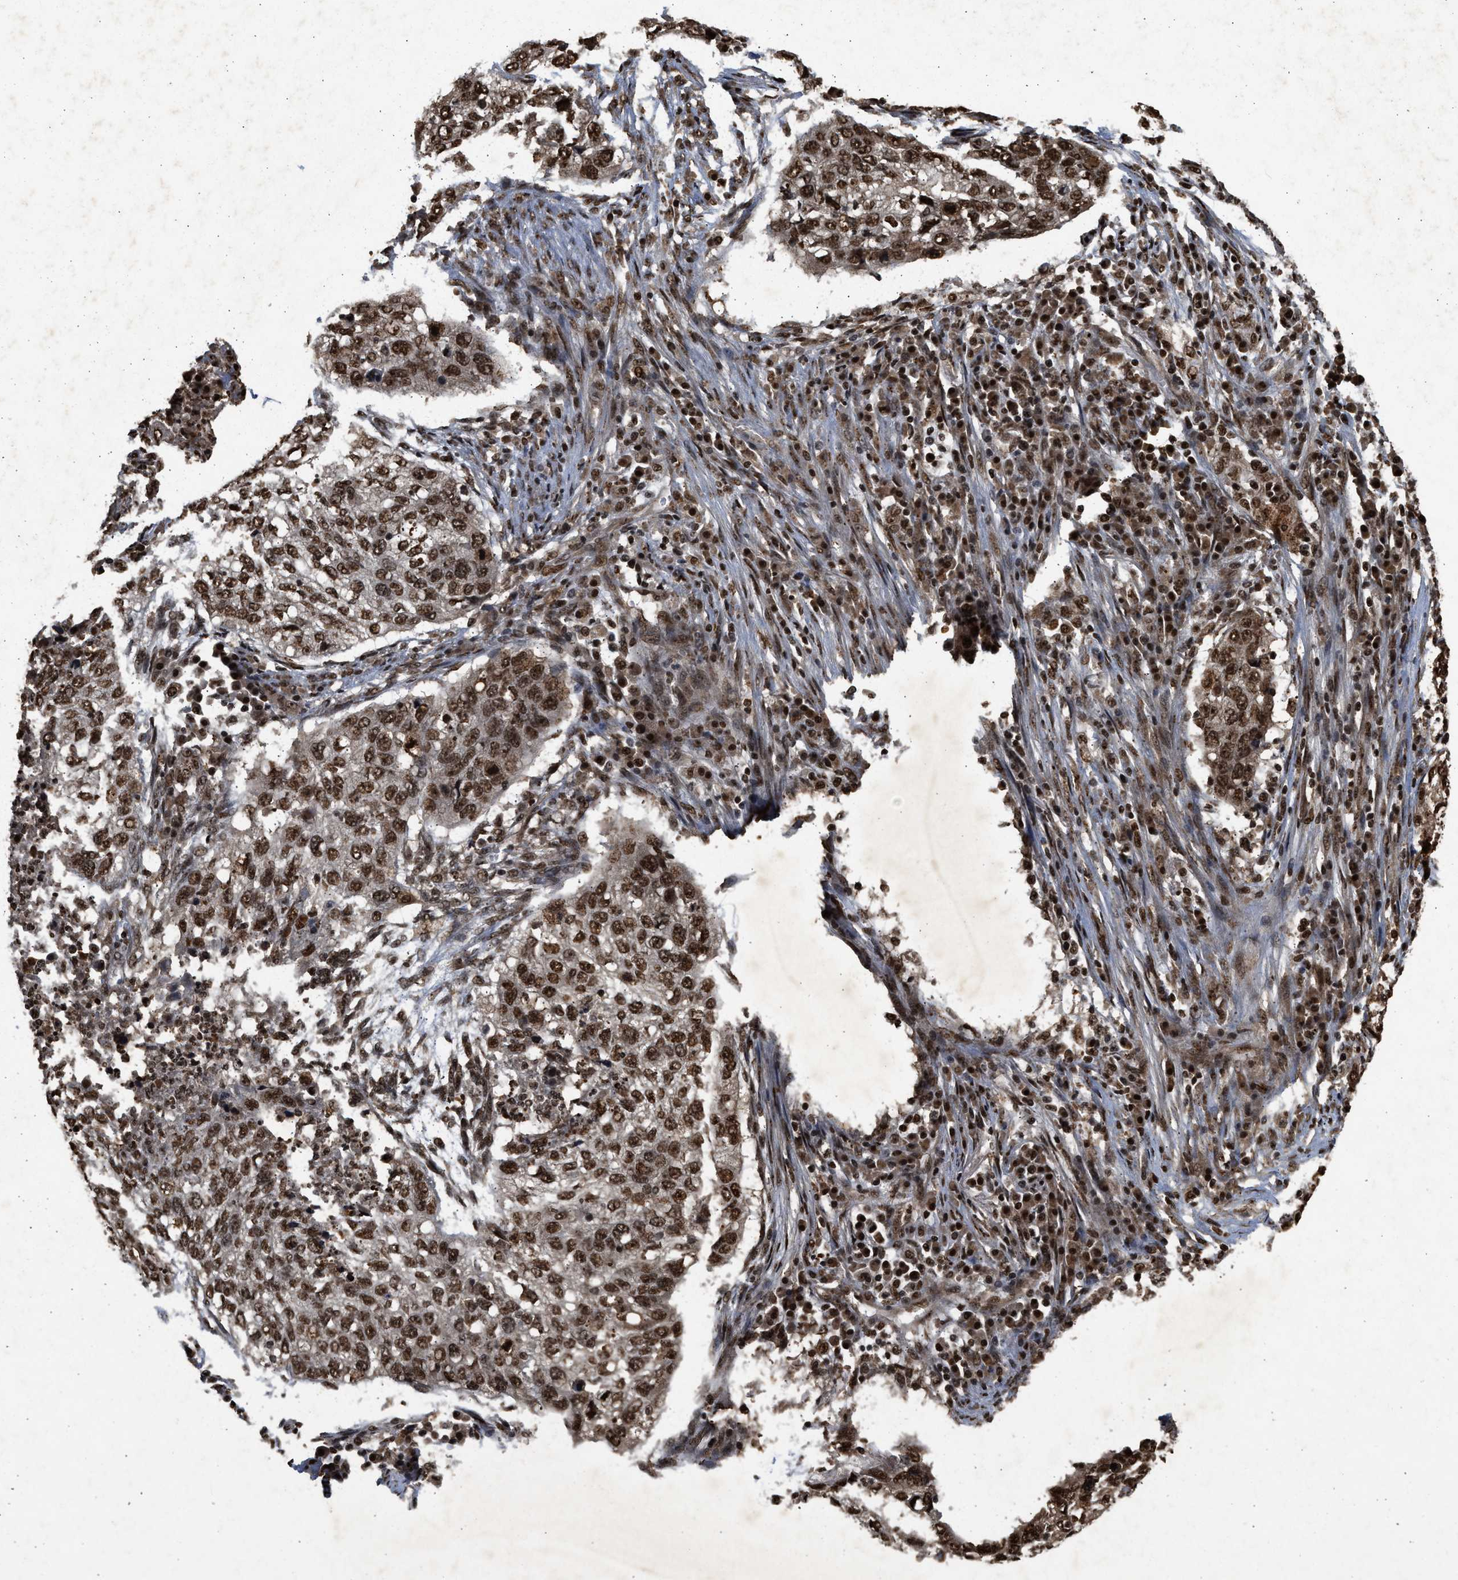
{"staining": {"intensity": "strong", "quantity": ">75%", "location": "cytoplasmic/membranous,nuclear"}, "tissue": "lung cancer", "cell_type": "Tumor cells", "image_type": "cancer", "snomed": [{"axis": "morphology", "description": "Squamous cell carcinoma, NOS"}, {"axis": "topography", "description": "Lung"}], "caption": "Tumor cells reveal high levels of strong cytoplasmic/membranous and nuclear expression in about >75% of cells in squamous cell carcinoma (lung).", "gene": "TFDP2", "patient": {"sex": "female", "age": 63}}